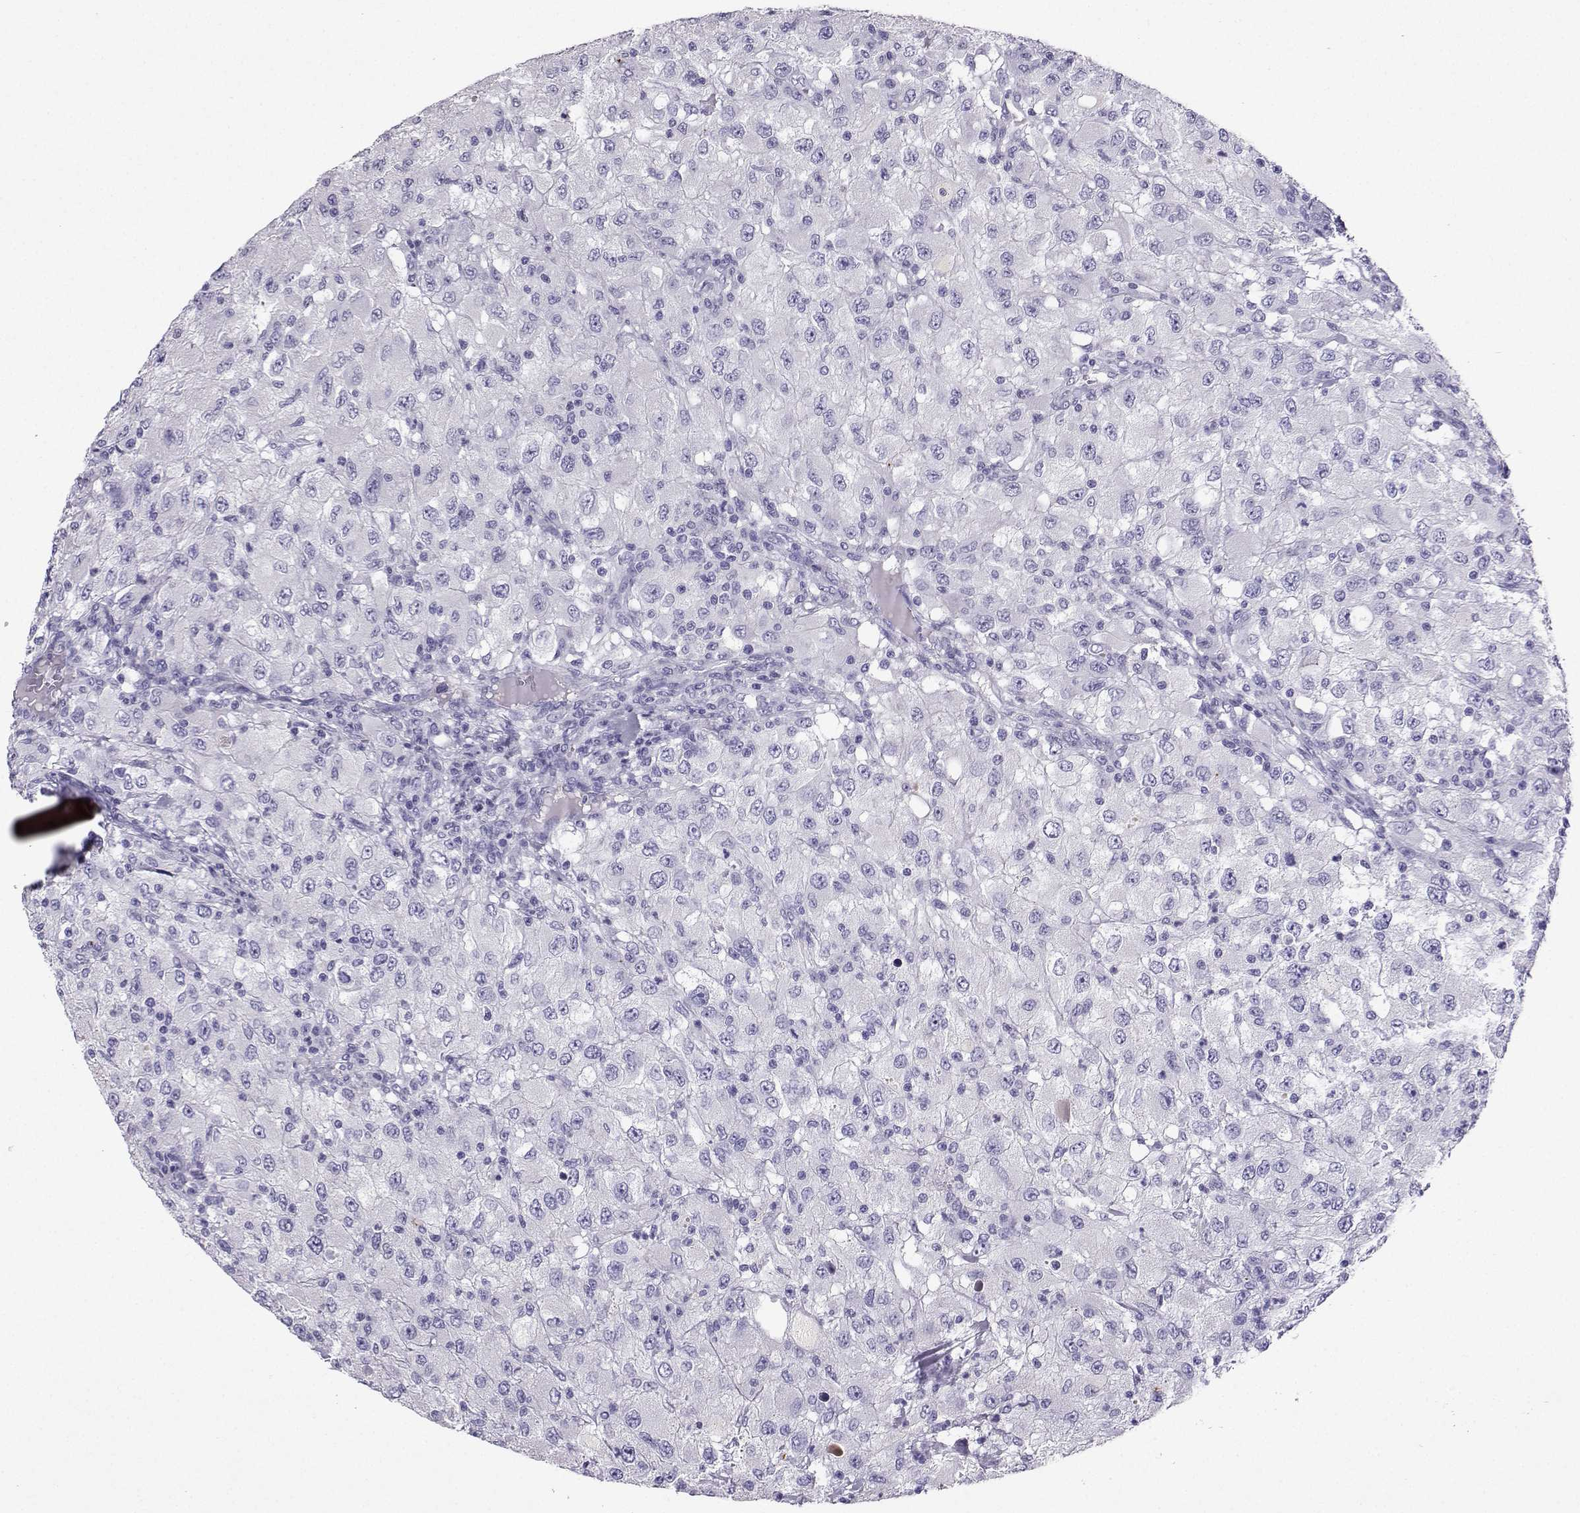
{"staining": {"intensity": "negative", "quantity": "none", "location": "none"}, "tissue": "renal cancer", "cell_type": "Tumor cells", "image_type": "cancer", "snomed": [{"axis": "morphology", "description": "Adenocarcinoma, NOS"}, {"axis": "topography", "description": "Kidney"}], "caption": "Micrograph shows no protein expression in tumor cells of adenocarcinoma (renal) tissue.", "gene": "GRIK4", "patient": {"sex": "female", "age": 67}}